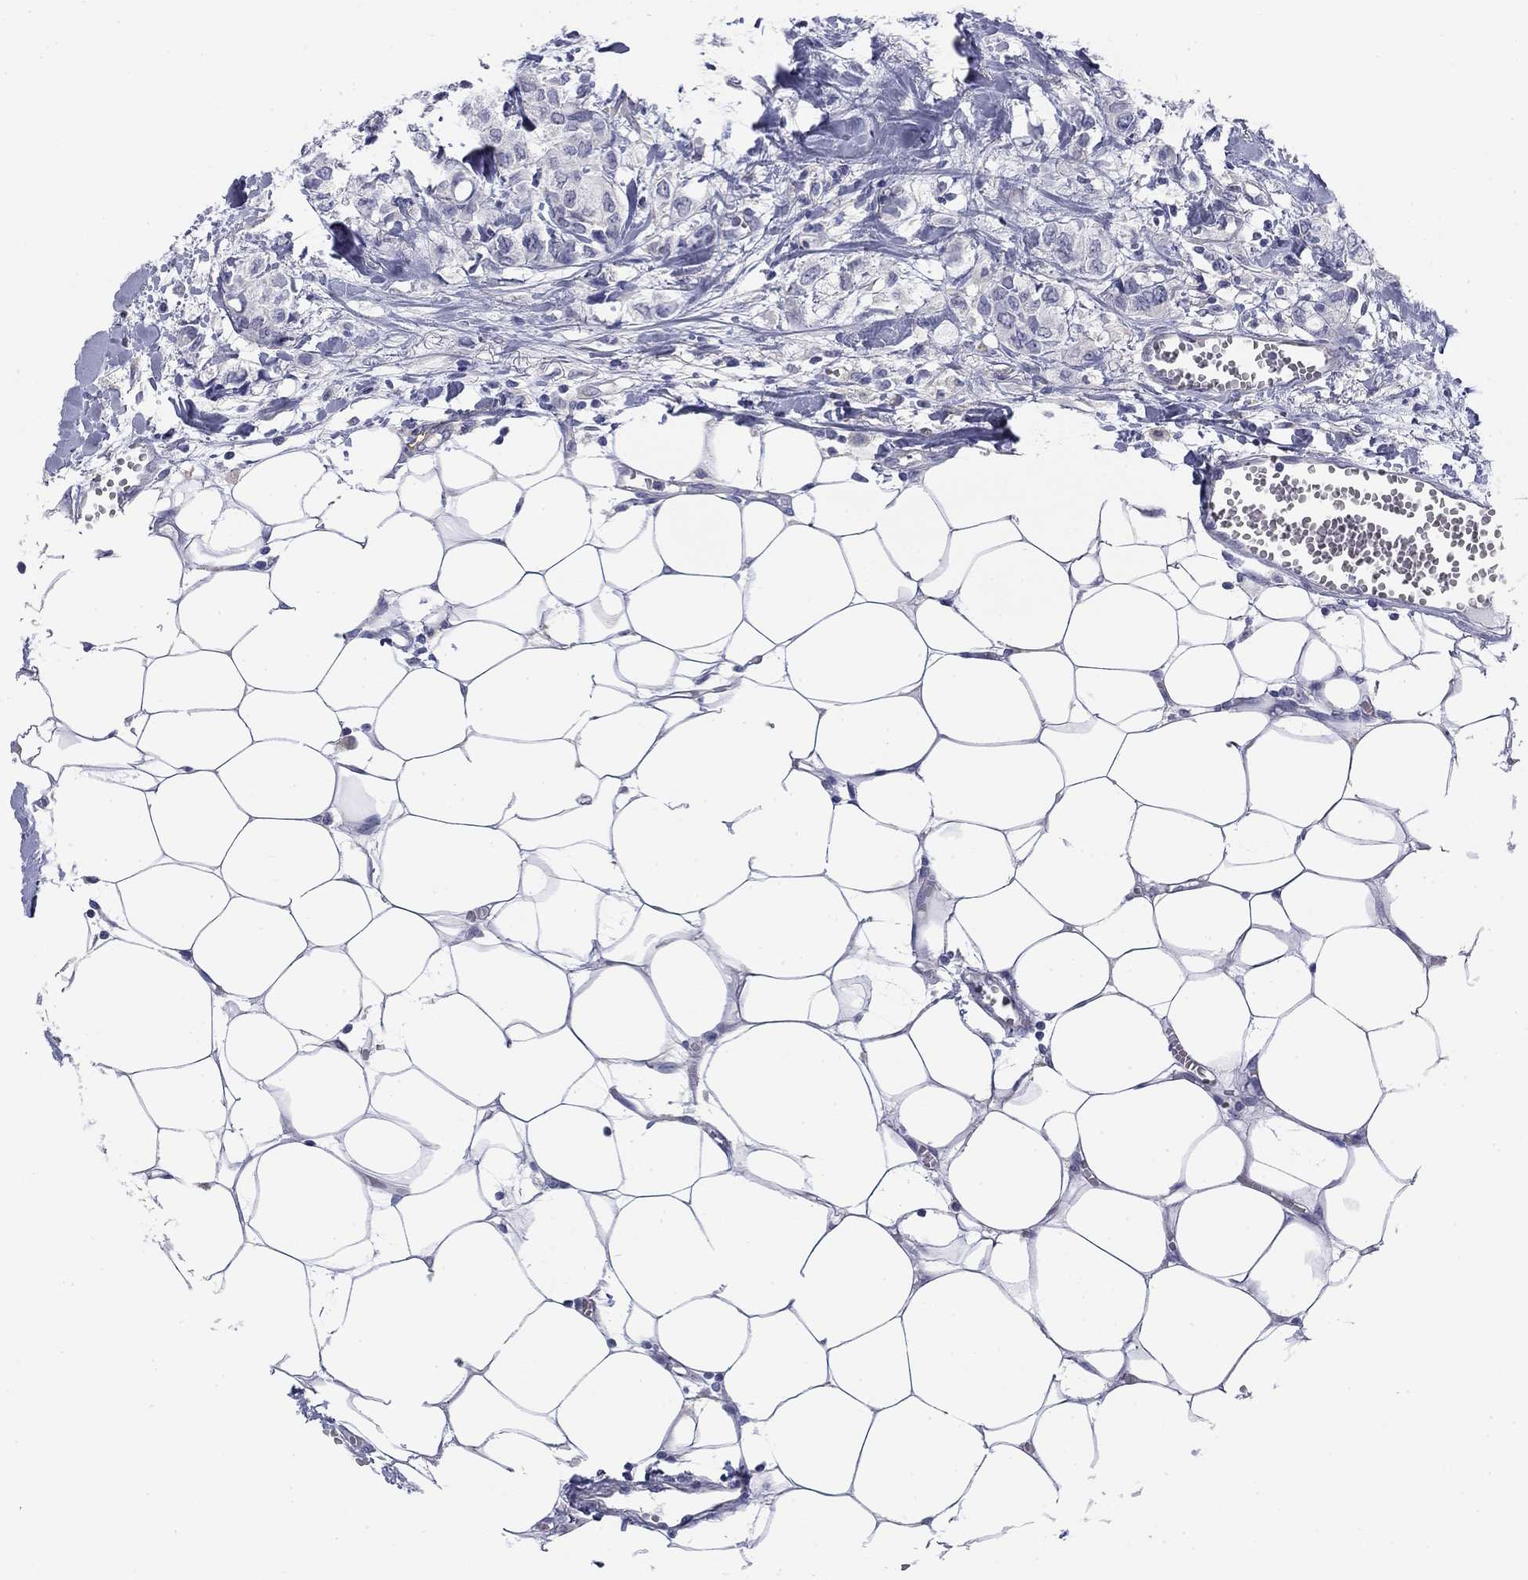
{"staining": {"intensity": "negative", "quantity": "none", "location": "none"}, "tissue": "breast cancer", "cell_type": "Tumor cells", "image_type": "cancer", "snomed": [{"axis": "morphology", "description": "Duct carcinoma"}, {"axis": "topography", "description": "Breast"}], "caption": "Tumor cells are negative for brown protein staining in invasive ductal carcinoma (breast).", "gene": "TIGD4", "patient": {"sex": "female", "age": 85}}